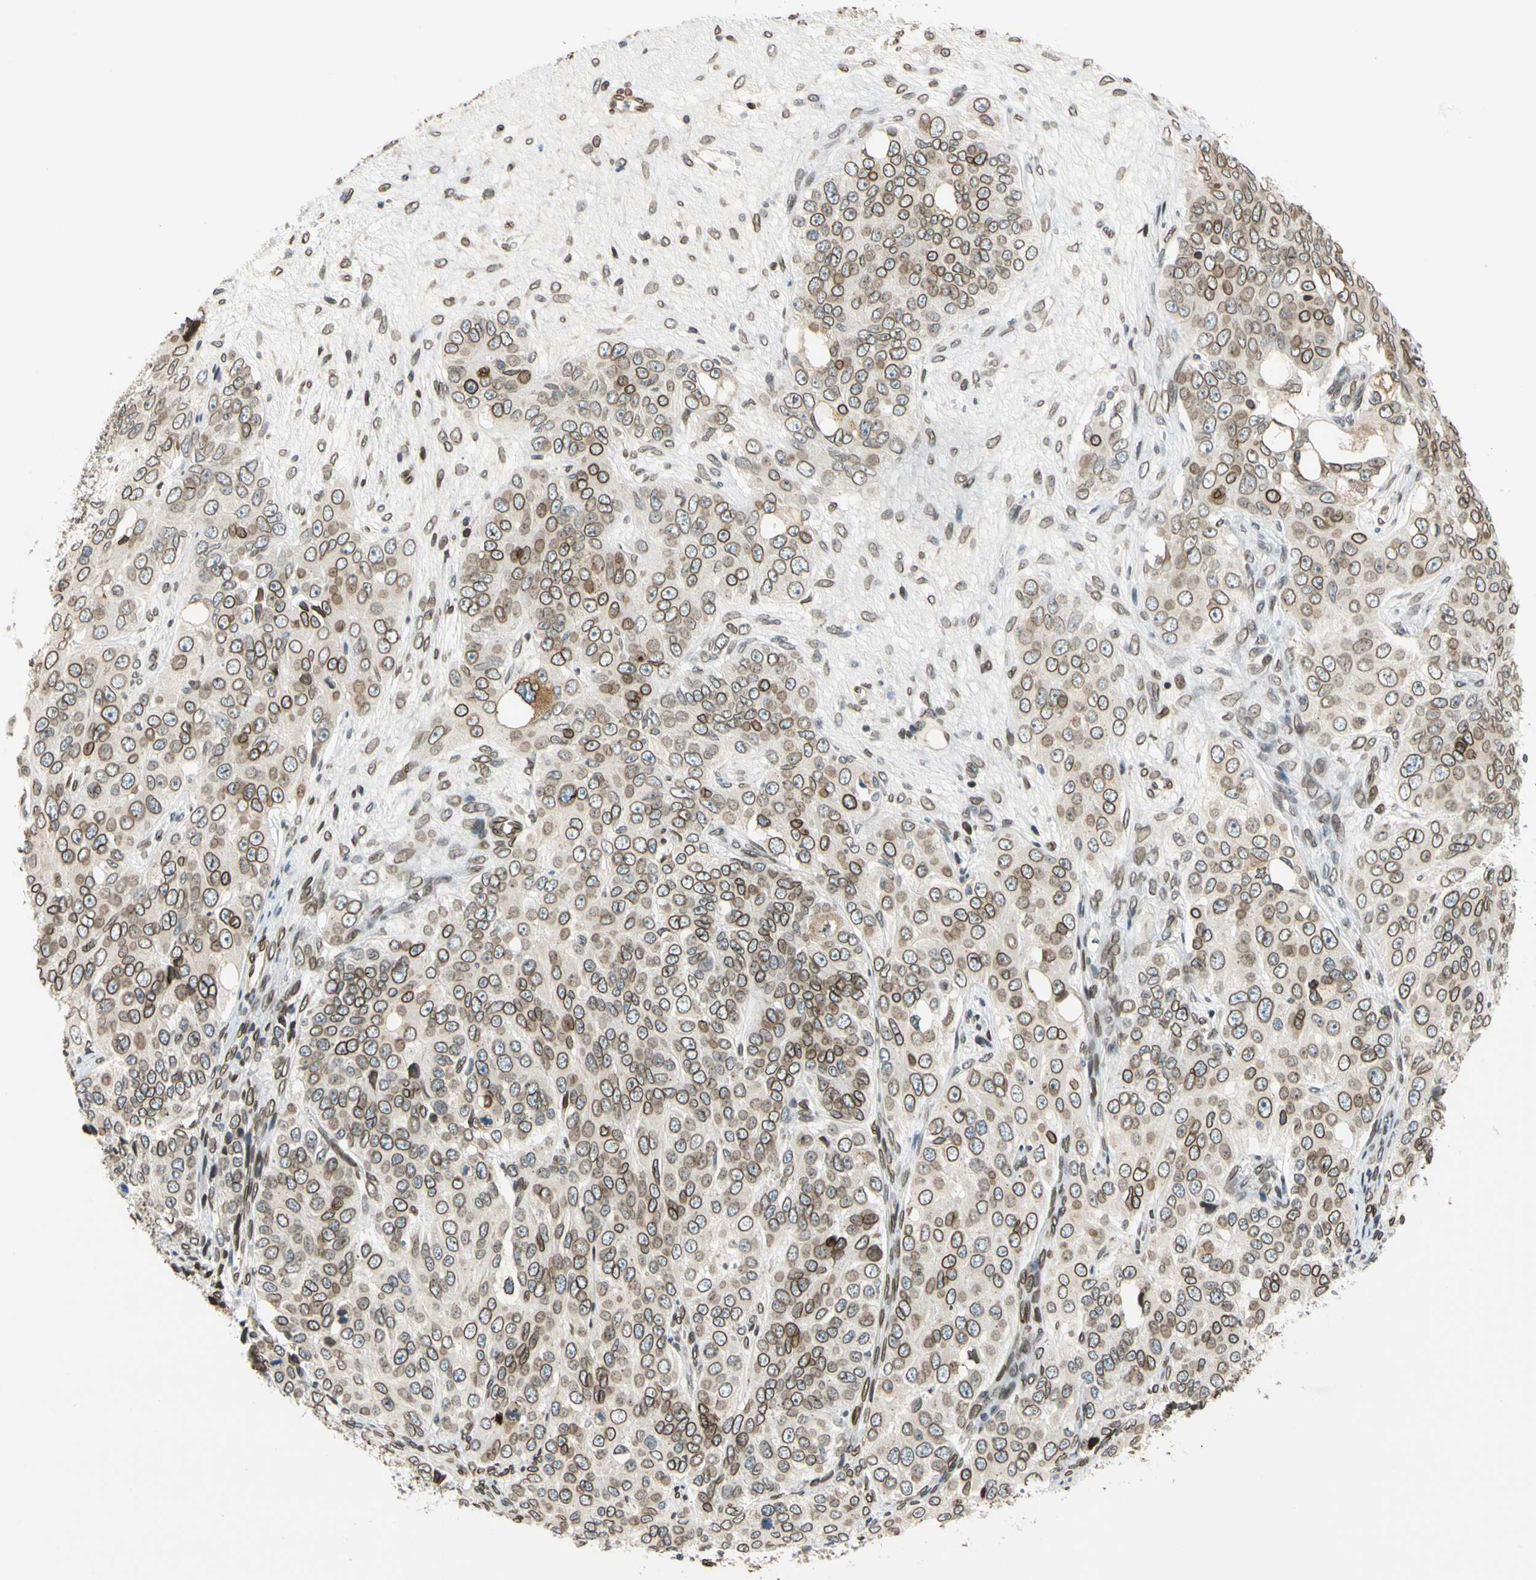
{"staining": {"intensity": "moderate", "quantity": ">75%", "location": "cytoplasmic/membranous,nuclear"}, "tissue": "ovarian cancer", "cell_type": "Tumor cells", "image_type": "cancer", "snomed": [{"axis": "morphology", "description": "Carcinoma, endometroid"}, {"axis": "topography", "description": "Ovary"}], "caption": "Immunohistochemical staining of endometroid carcinoma (ovarian) demonstrates medium levels of moderate cytoplasmic/membranous and nuclear positivity in about >75% of tumor cells.", "gene": "SUN1", "patient": {"sex": "female", "age": 51}}